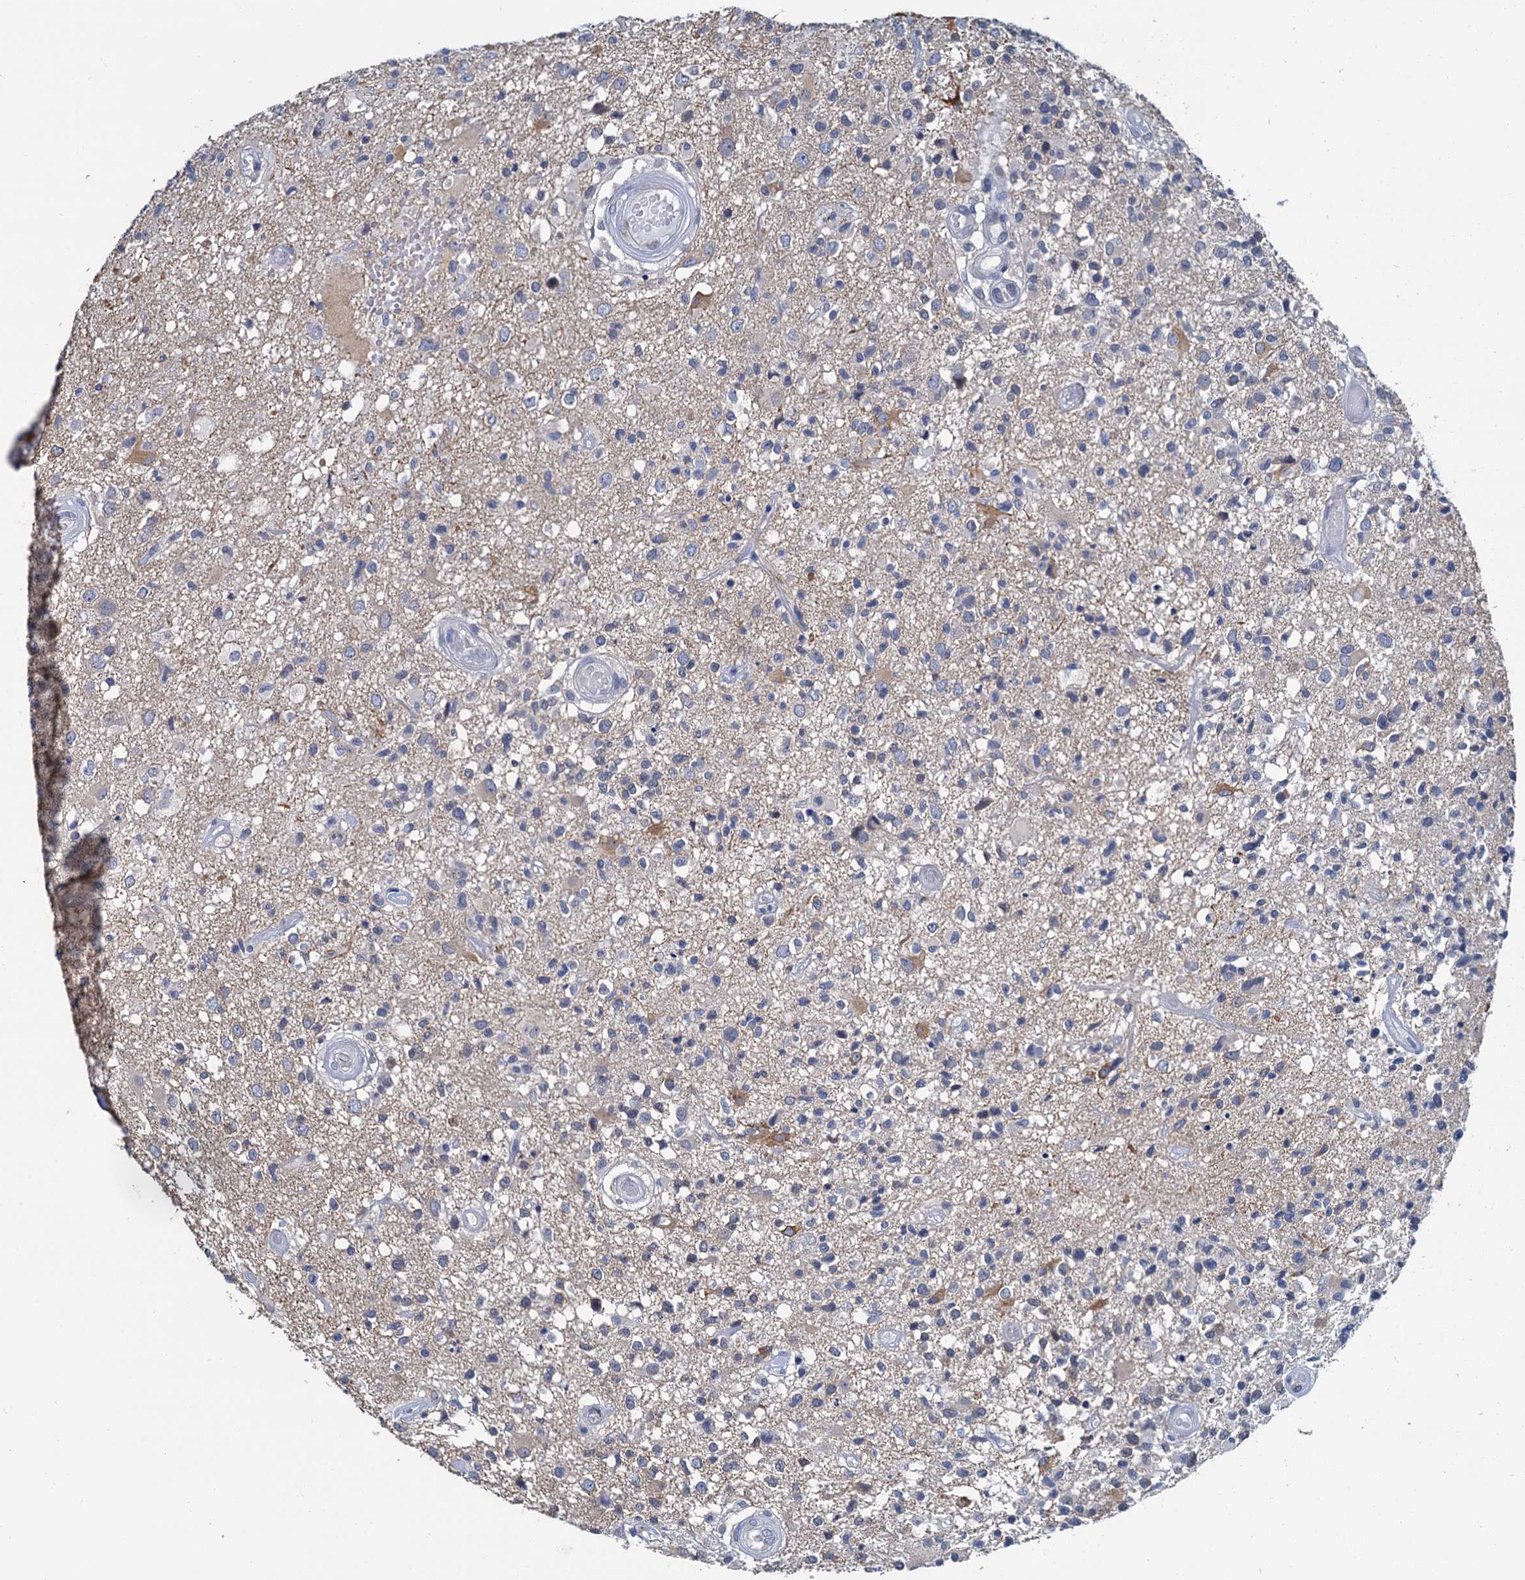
{"staining": {"intensity": "negative", "quantity": "none", "location": "none"}, "tissue": "glioma", "cell_type": "Tumor cells", "image_type": "cancer", "snomed": [{"axis": "morphology", "description": "Glioma, malignant, High grade"}, {"axis": "morphology", "description": "Glioblastoma, NOS"}, {"axis": "topography", "description": "Brain"}], "caption": "Immunohistochemistry (IHC) micrograph of neoplastic tissue: glioma stained with DAB (3,3'-diaminobenzidine) shows no significant protein positivity in tumor cells.", "gene": "MIOX", "patient": {"sex": "male", "age": 60}}